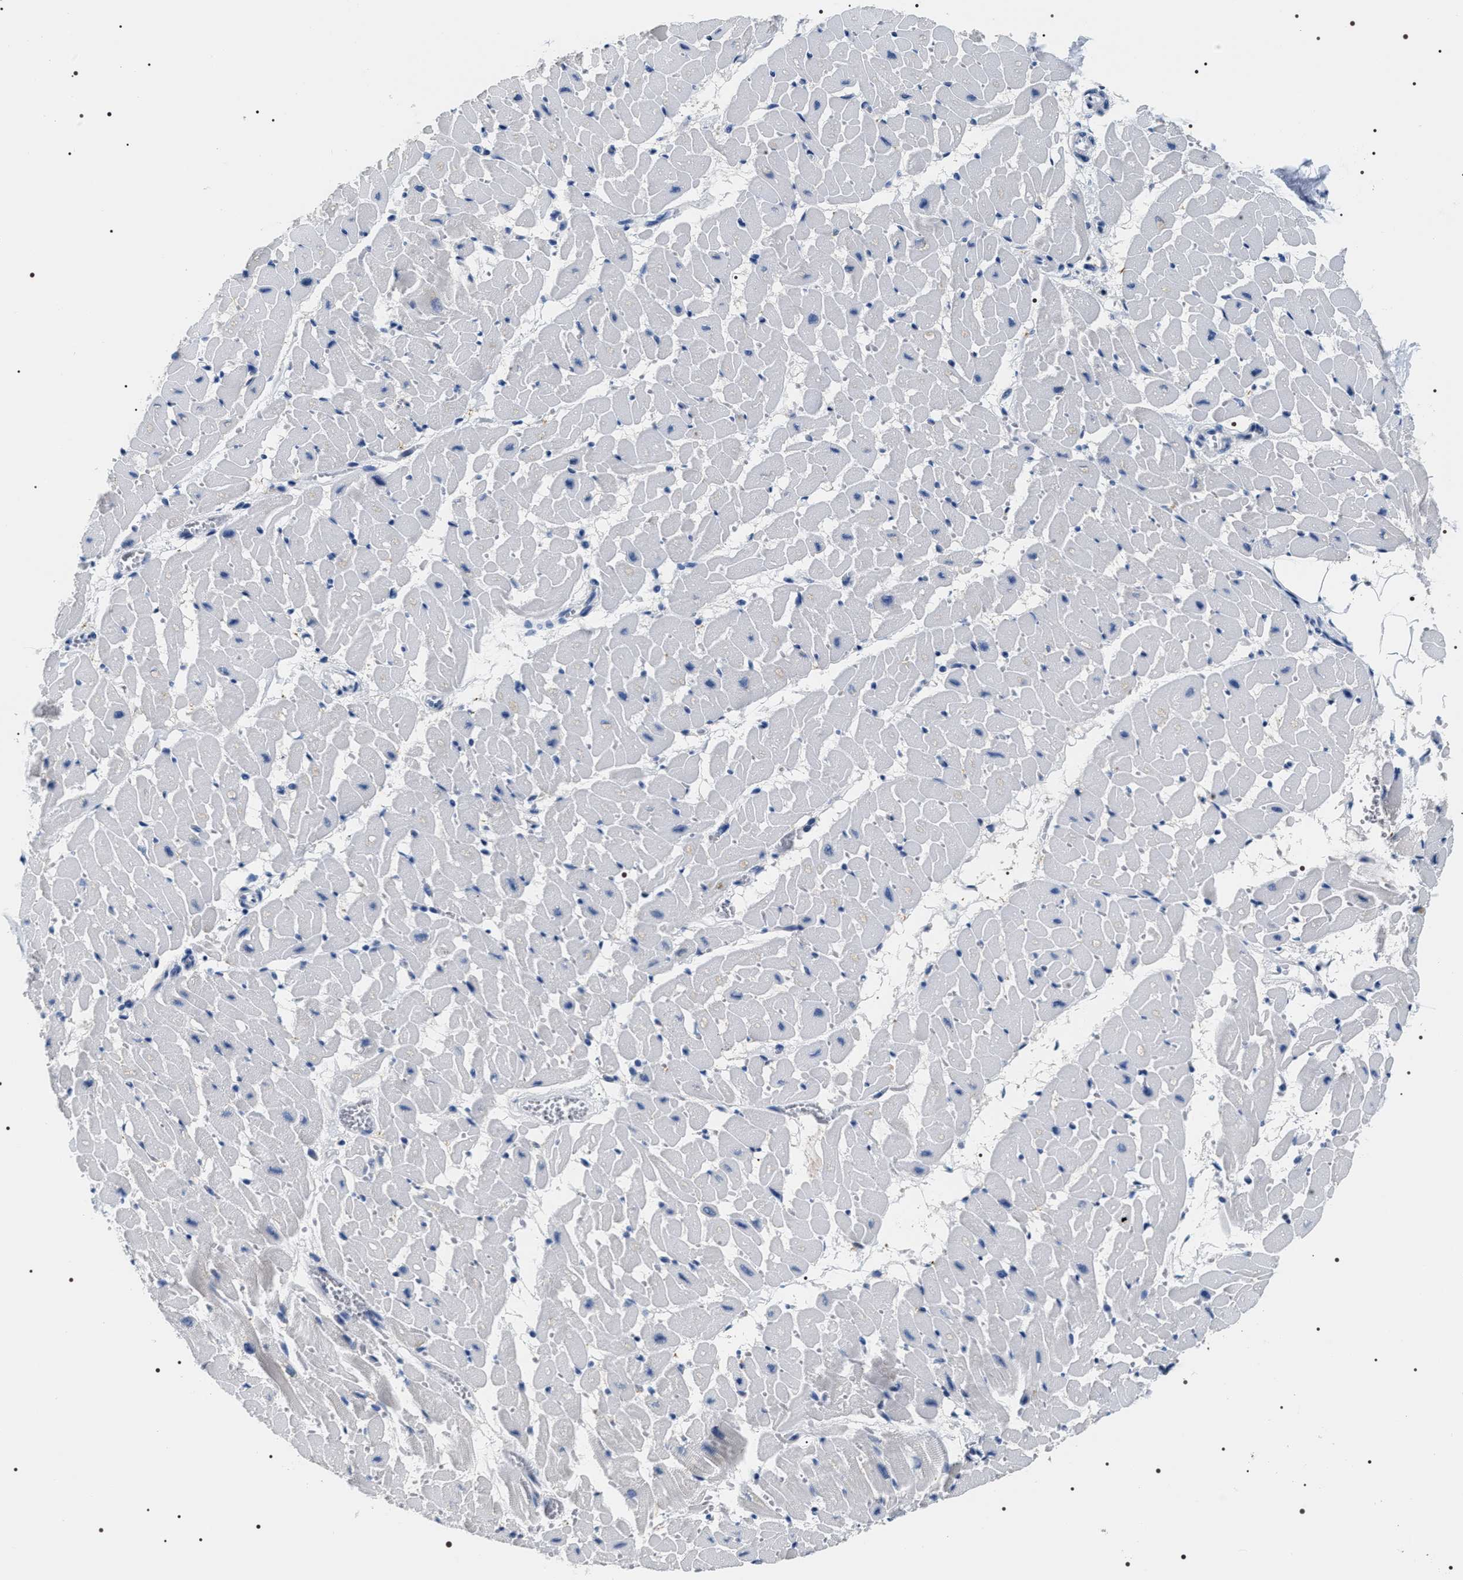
{"staining": {"intensity": "negative", "quantity": "none", "location": "none"}, "tissue": "heart muscle", "cell_type": "Cardiomyocytes", "image_type": "normal", "snomed": [{"axis": "morphology", "description": "Normal tissue, NOS"}, {"axis": "topography", "description": "Heart"}], "caption": "There is no significant positivity in cardiomyocytes of heart muscle. (DAB immunohistochemistry (IHC), high magnification).", "gene": "ADH4", "patient": {"sex": "female", "age": 19}}